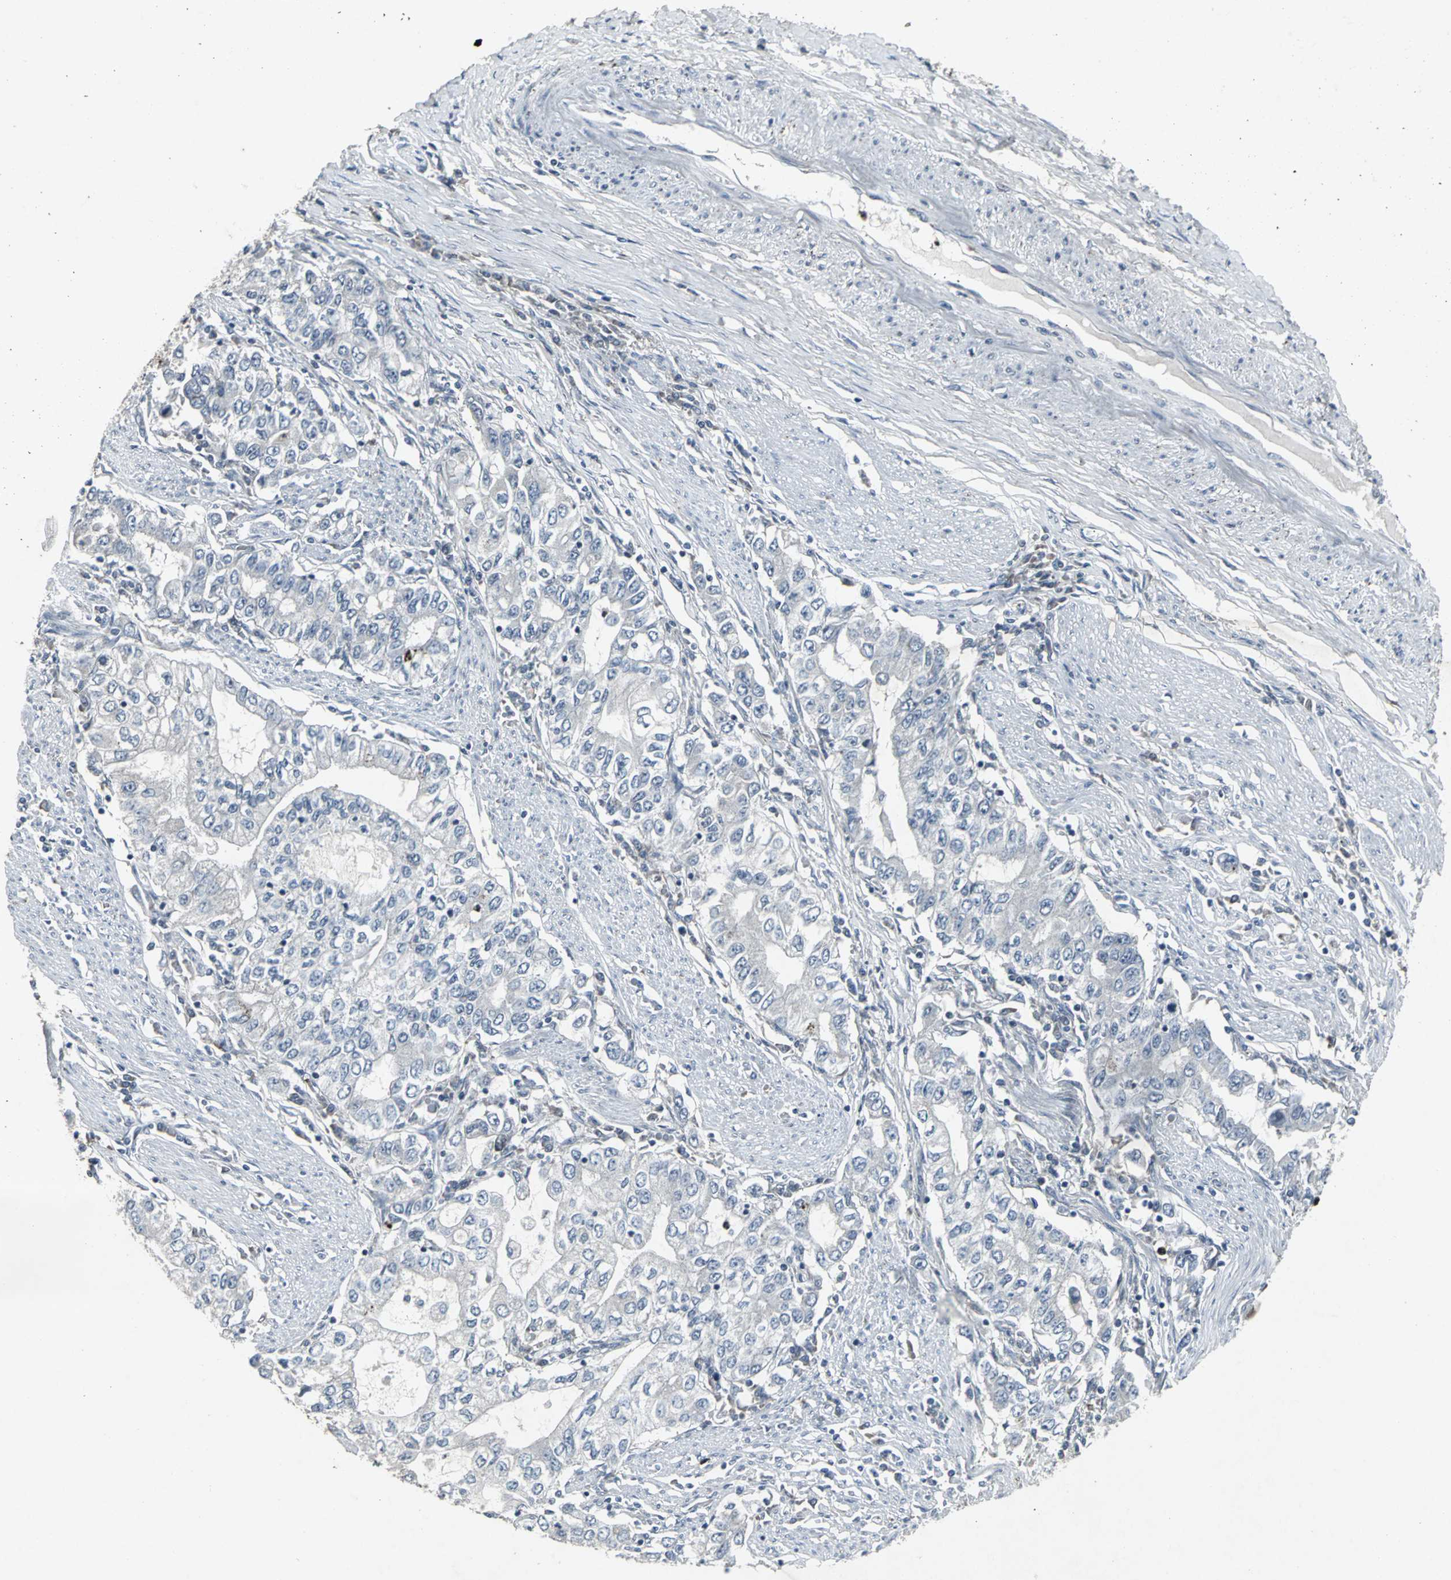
{"staining": {"intensity": "negative", "quantity": "none", "location": "none"}, "tissue": "stomach cancer", "cell_type": "Tumor cells", "image_type": "cancer", "snomed": [{"axis": "morphology", "description": "Adenocarcinoma, NOS"}, {"axis": "topography", "description": "Stomach, lower"}], "caption": "Tumor cells are negative for protein expression in human stomach cancer.", "gene": "BMP4", "patient": {"sex": "female", "age": 72}}